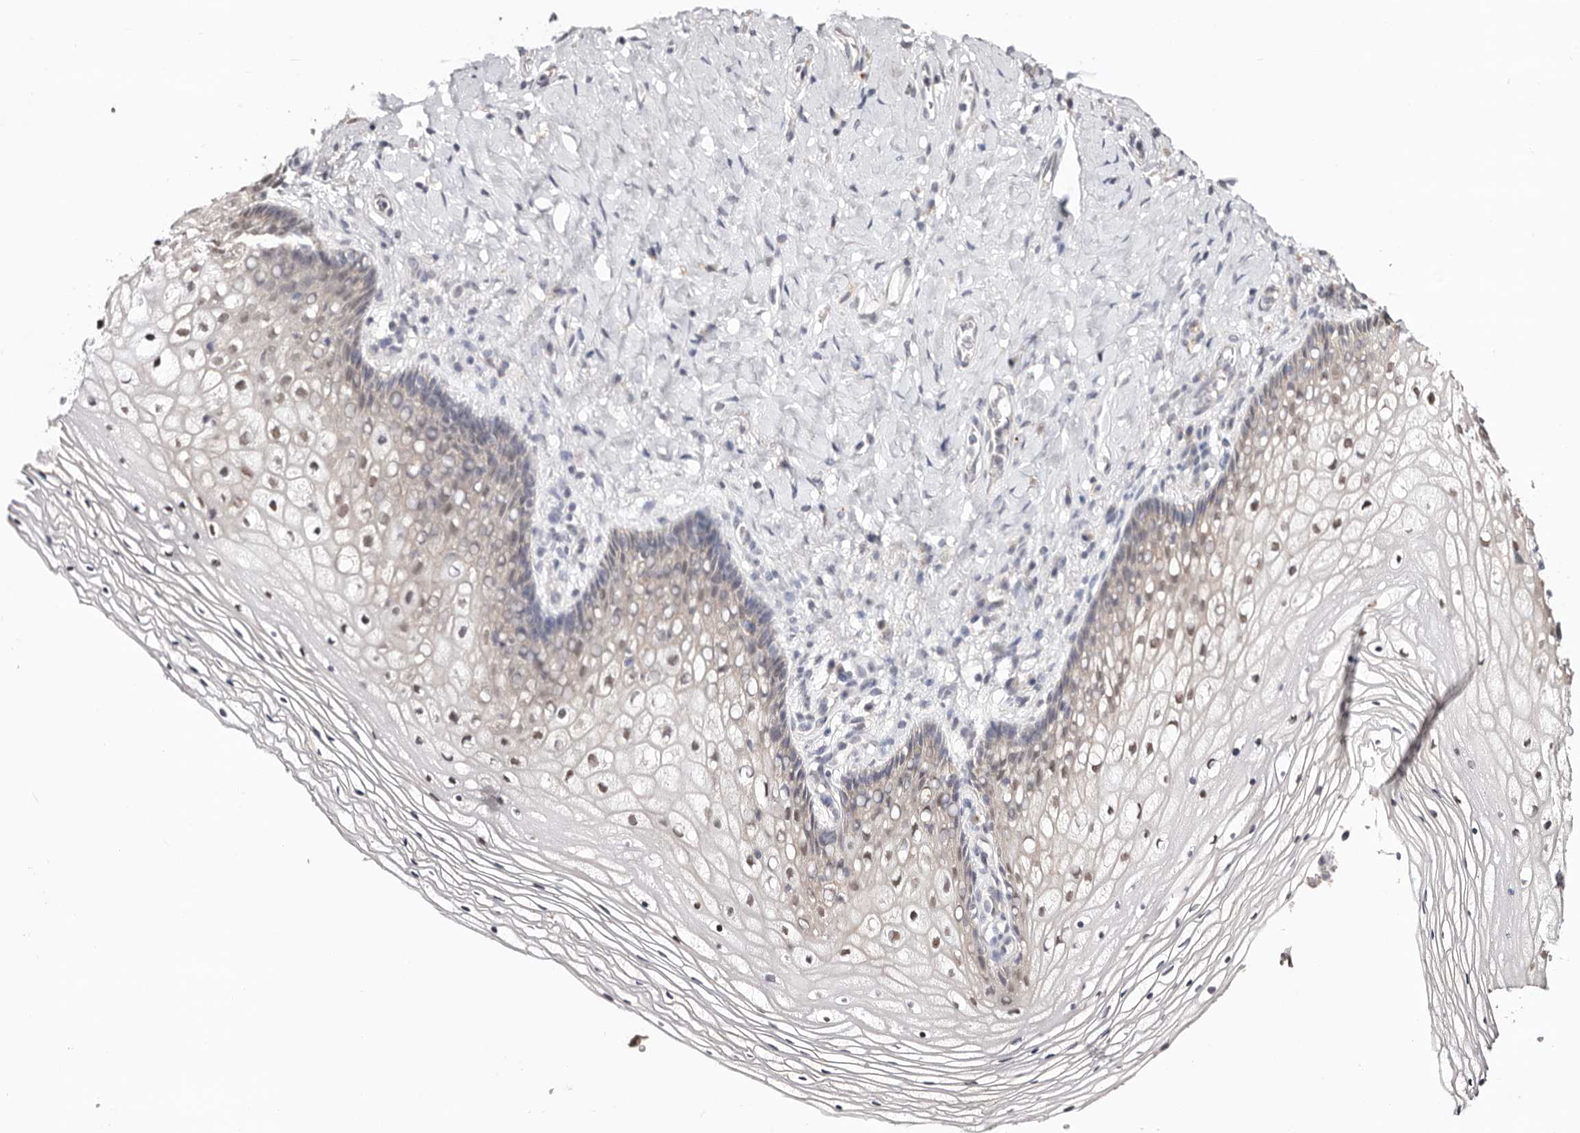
{"staining": {"intensity": "moderate", "quantity": "25%-75%", "location": "nuclear"}, "tissue": "vagina", "cell_type": "Squamous epithelial cells", "image_type": "normal", "snomed": [{"axis": "morphology", "description": "Normal tissue, NOS"}, {"axis": "topography", "description": "Vagina"}], "caption": "Benign vagina reveals moderate nuclear positivity in about 25%-75% of squamous epithelial cells, visualized by immunohistochemistry. The protein of interest is shown in brown color, while the nuclei are stained blue.", "gene": "TYW3", "patient": {"sex": "female", "age": 60}}